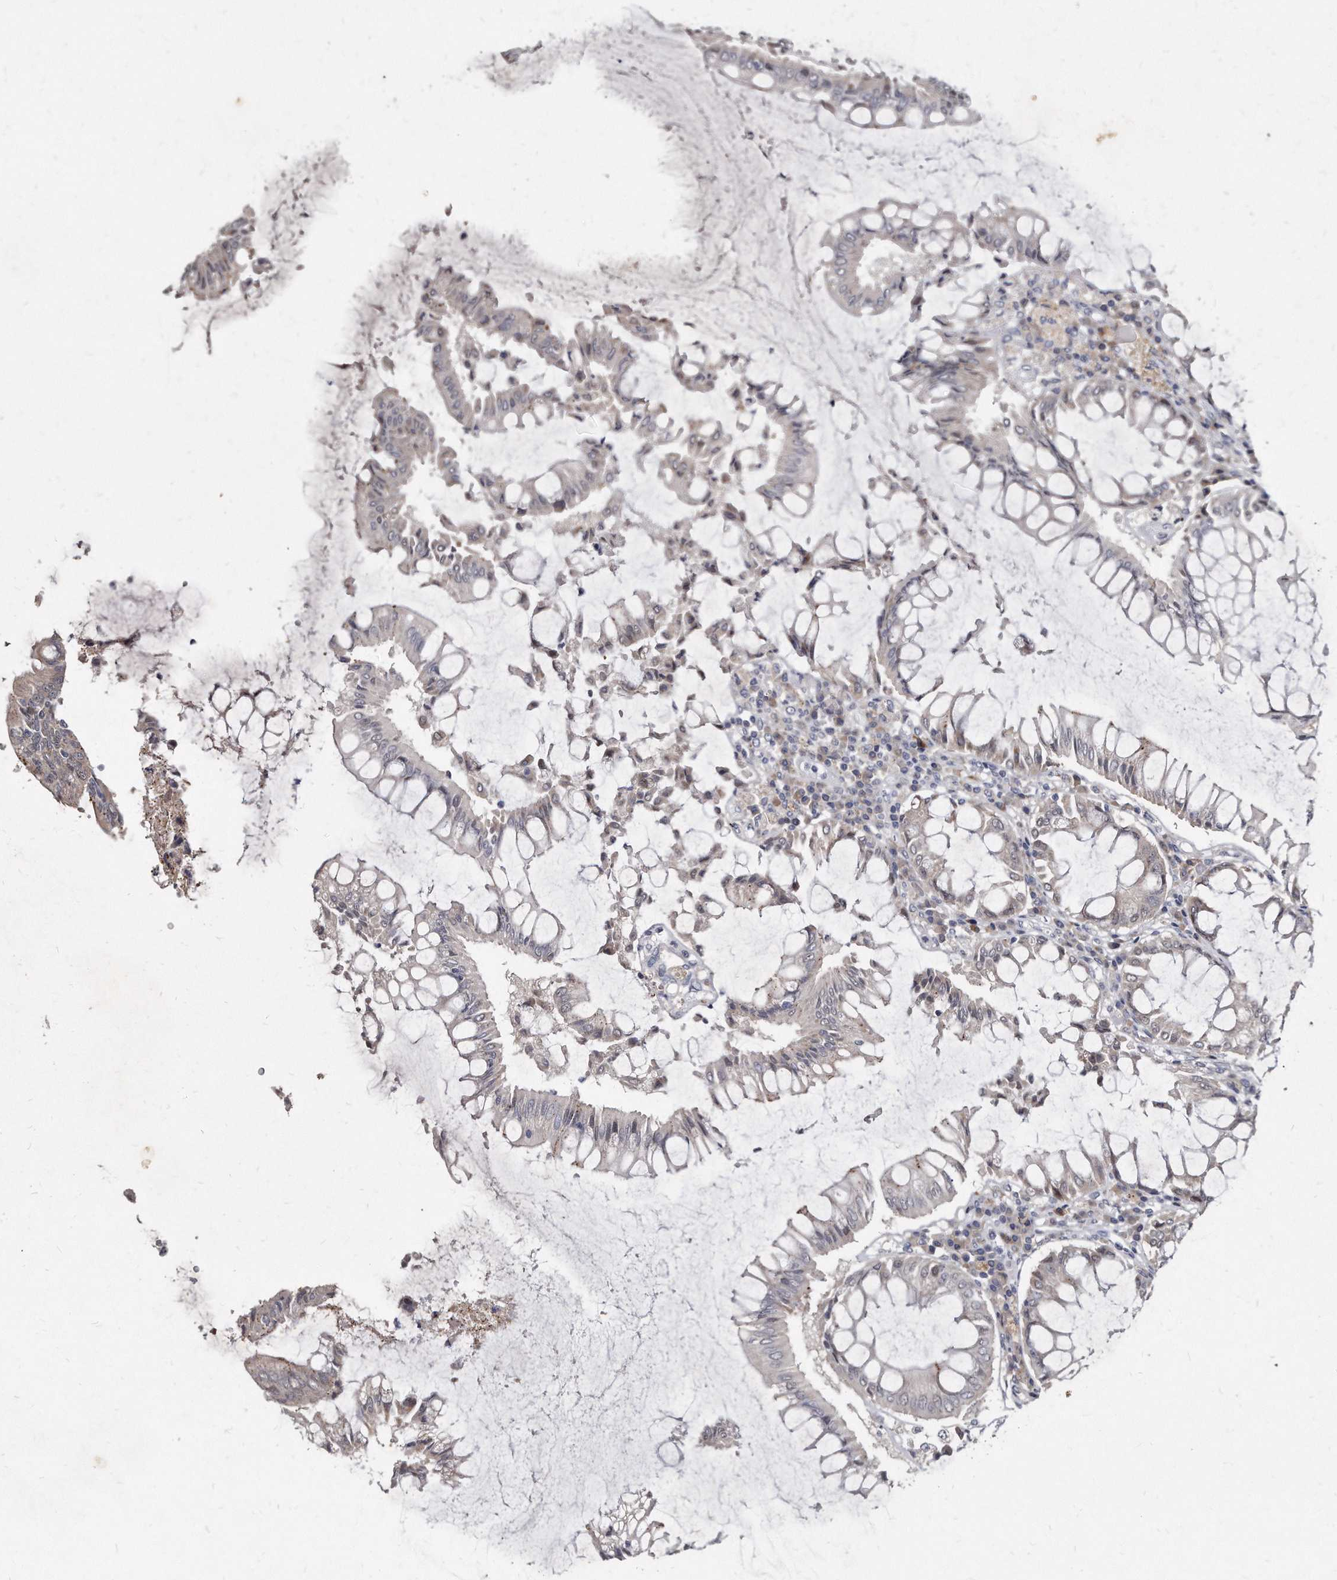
{"staining": {"intensity": "negative", "quantity": "none", "location": "none"}, "tissue": "colorectal cancer", "cell_type": "Tumor cells", "image_type": "cancer", "snomed": [{"axis": "morphology", "description": "Adenocarcinoma, NOS"}, {"axis": "topography", "description": "Rectum"}], "caption": "An immunohistochemistry photomicrograph of colorectal adenocarcinoma is shown. There is no staining in tumor cells of colorectal adenocarcinoma.", "gene": "KLHDC3", "patient": {"sex": "male", "age": 84}}